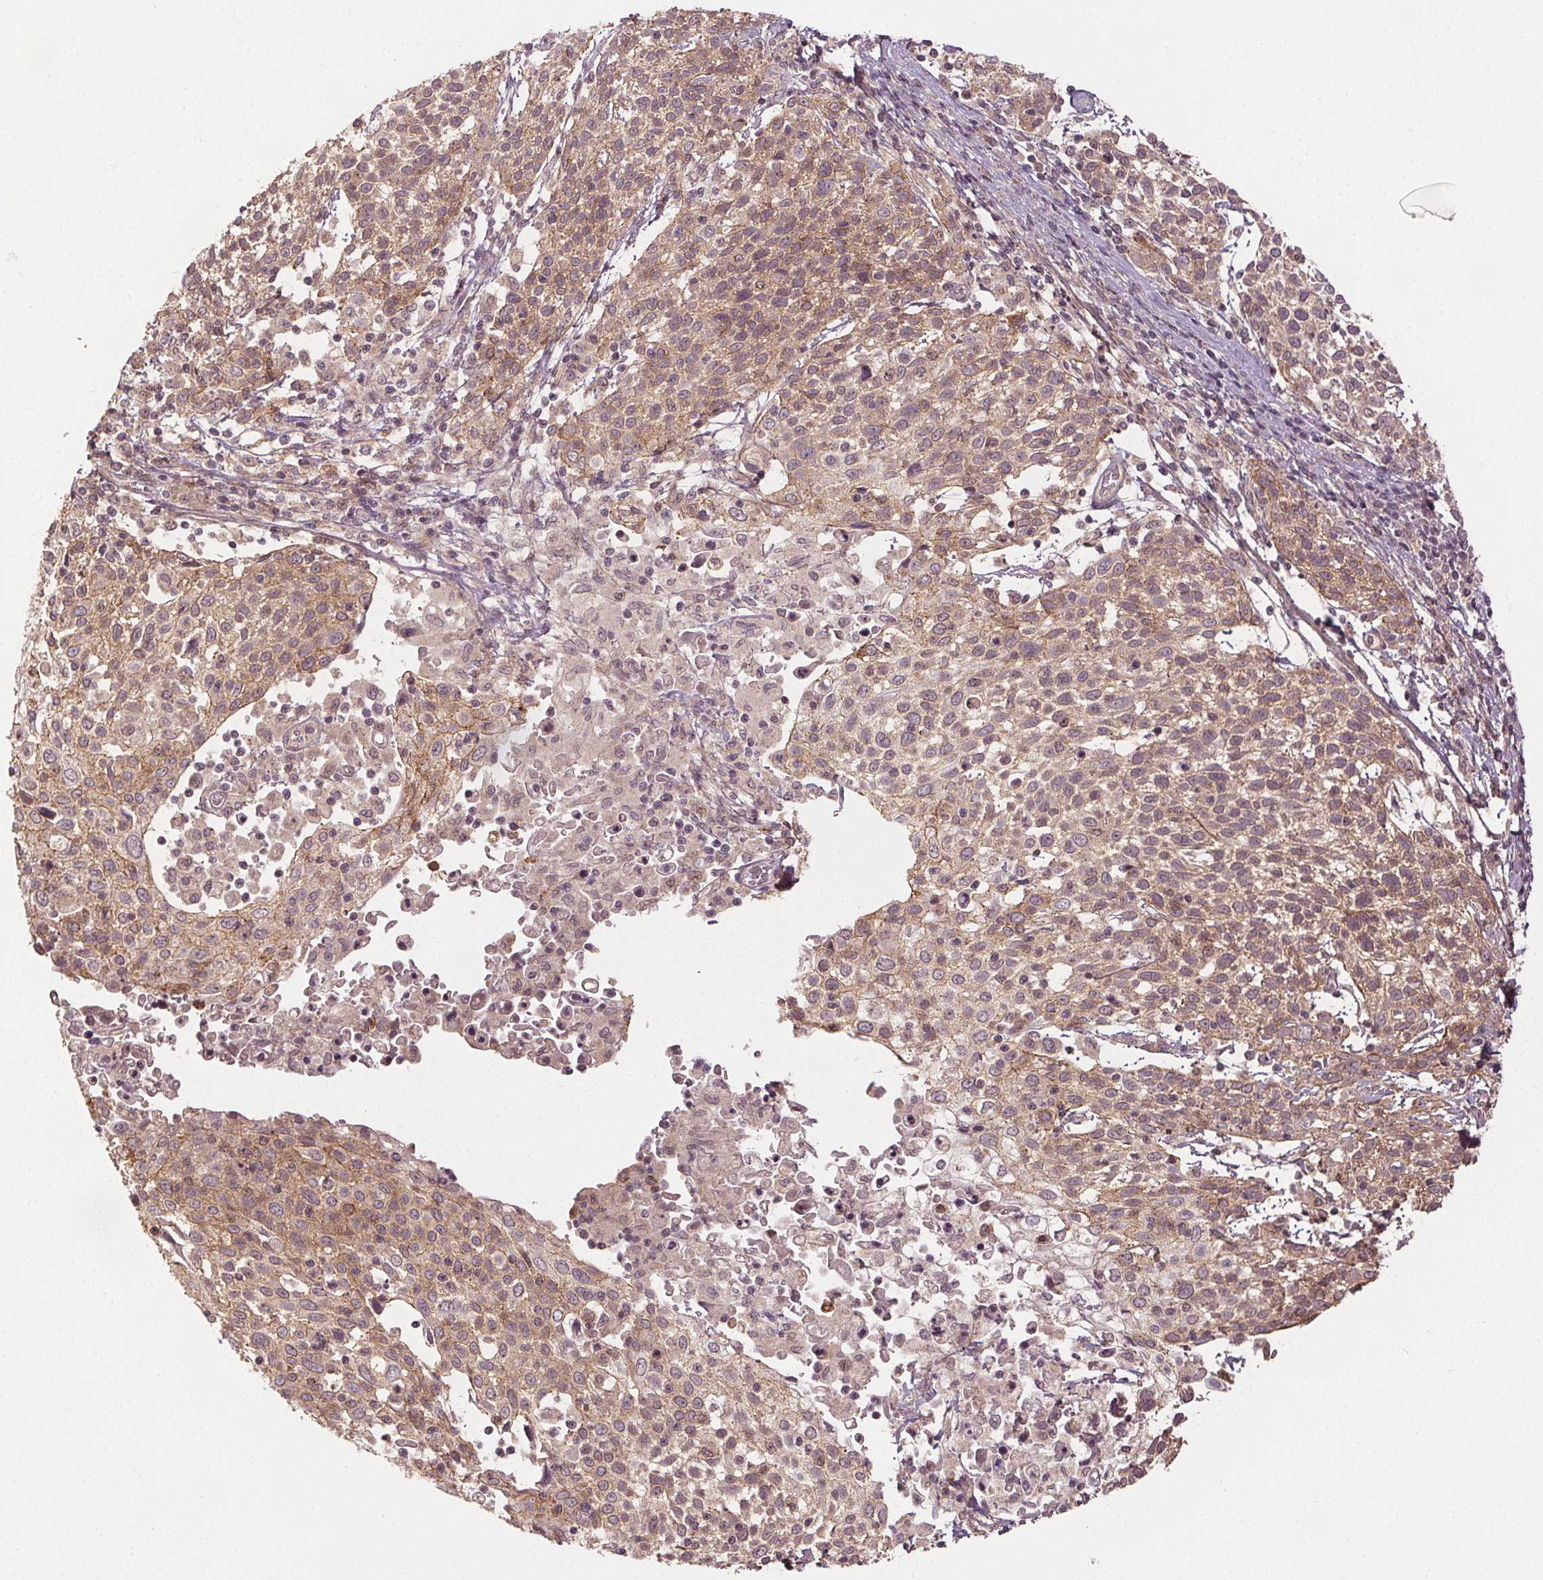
{"staining": {"intensity": "moderate", "quantity": "25%-75%", "location": "cytoplasmic/membranous"}, "tissue": "cervical cancer", "cell_type": "Tumor cells", "image_type": "cancer", "snomed": [{"axis": "morphology", "description": "Squamous cell carcinoma, NOS"}, {"axis": "topography", "description": "Cervix"}], "caption": "A brown stain highlights moderate cytoplasmic/membranous expression of a protein in human cervical cancer tumor cells.", "gene": "EPHB3", "patient": {"sex": "female", "age": 61}}